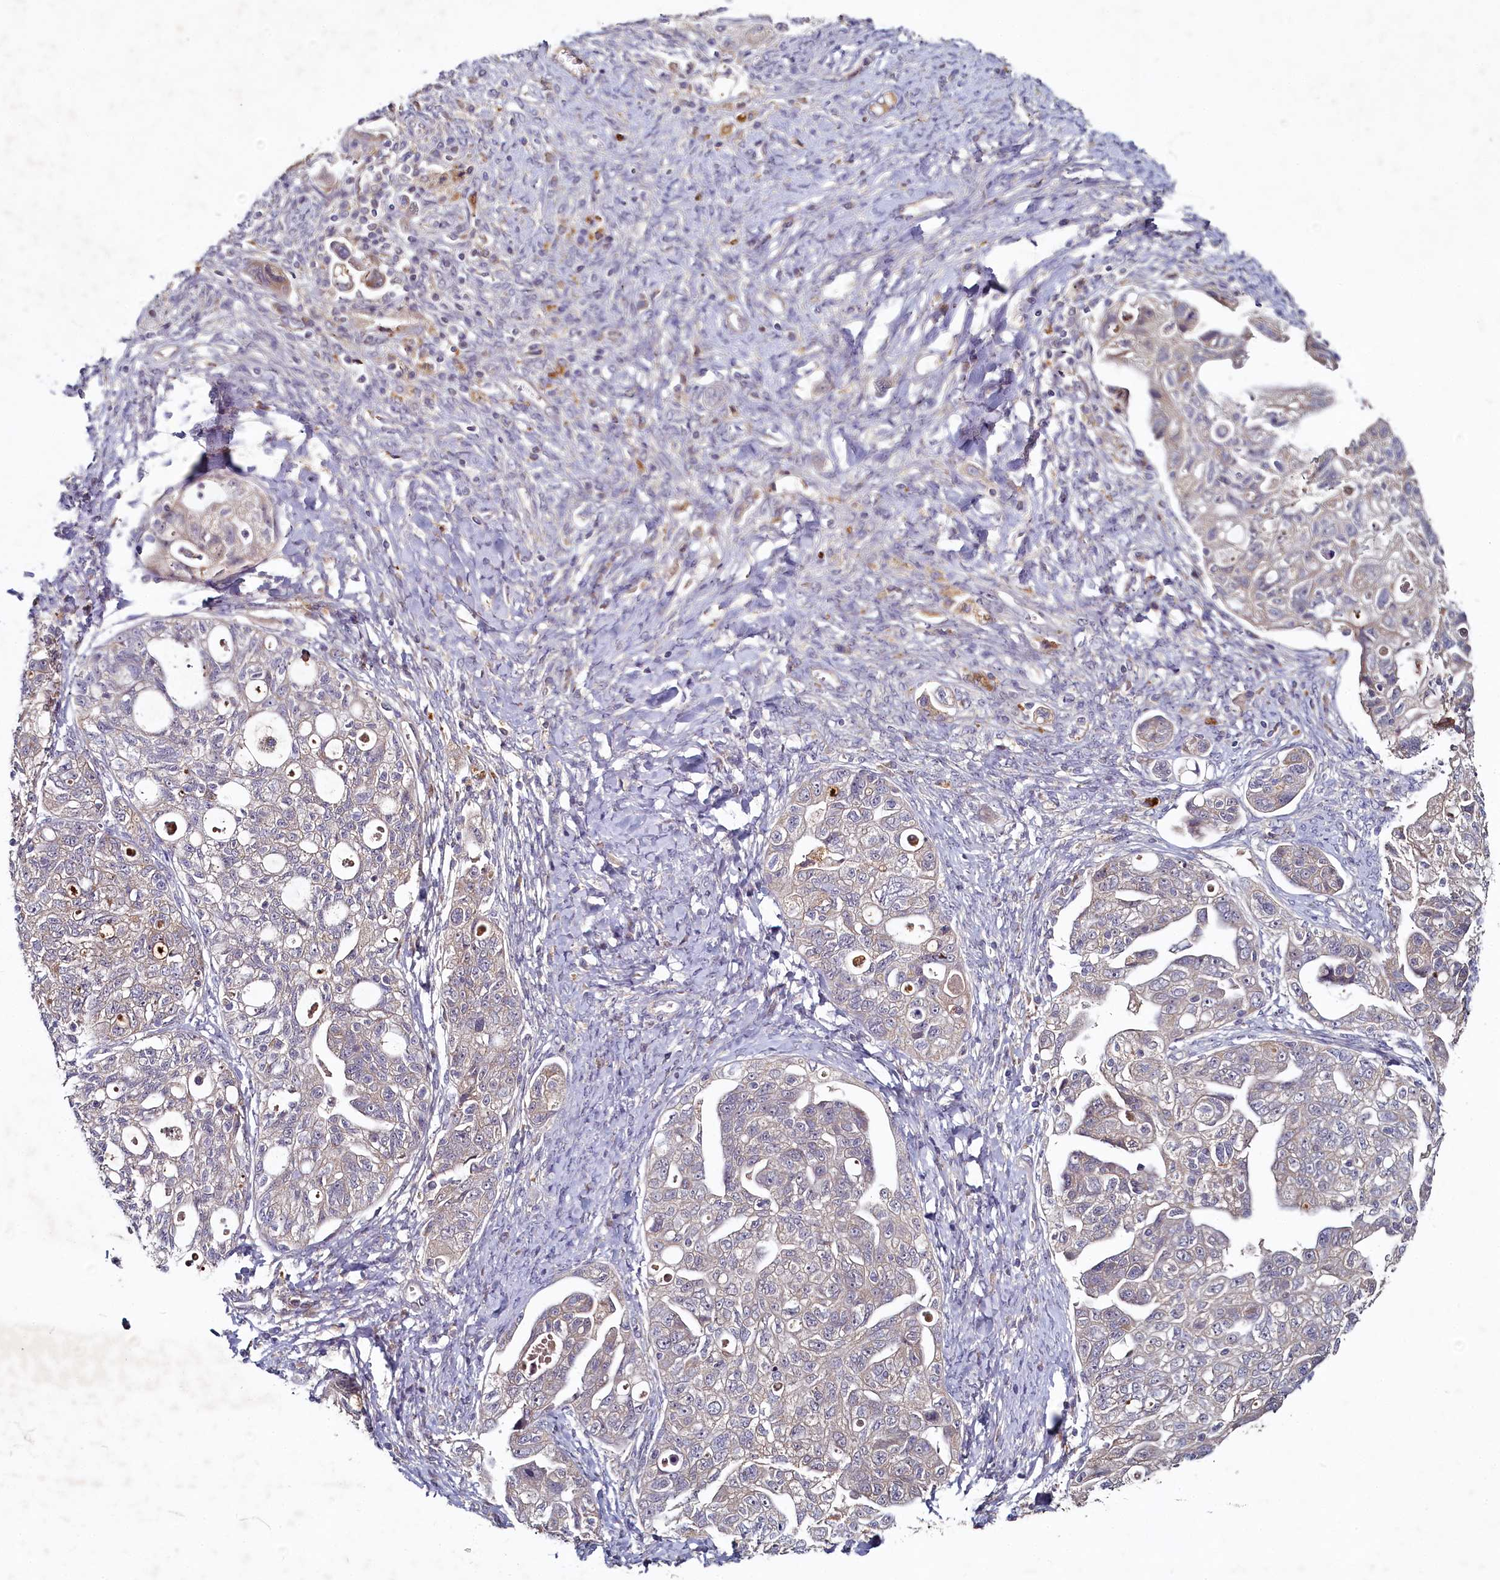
{"staining": {"intensity": "negative", "quantity": "none", "location": "none"}, "tissue": "ovarian cancer", "cell_type": "Tumor cells", "image_type": "cancer", "snomed": [{"axis": "morphology", "description": "Carcinoma, NOS"}, {"axis": "morphology", "description": "Cystadenocarcinoma, serous, NOS"}, {"axis": "topography", "description": "Ovary"}], "caption": "Ovarian serous cystadenocarcinoma was stained to show a protein in brown. There is no significant positivity in tumor cells.", "gene": "HERC3", "patient": {"sex": "female", "age": 69}}